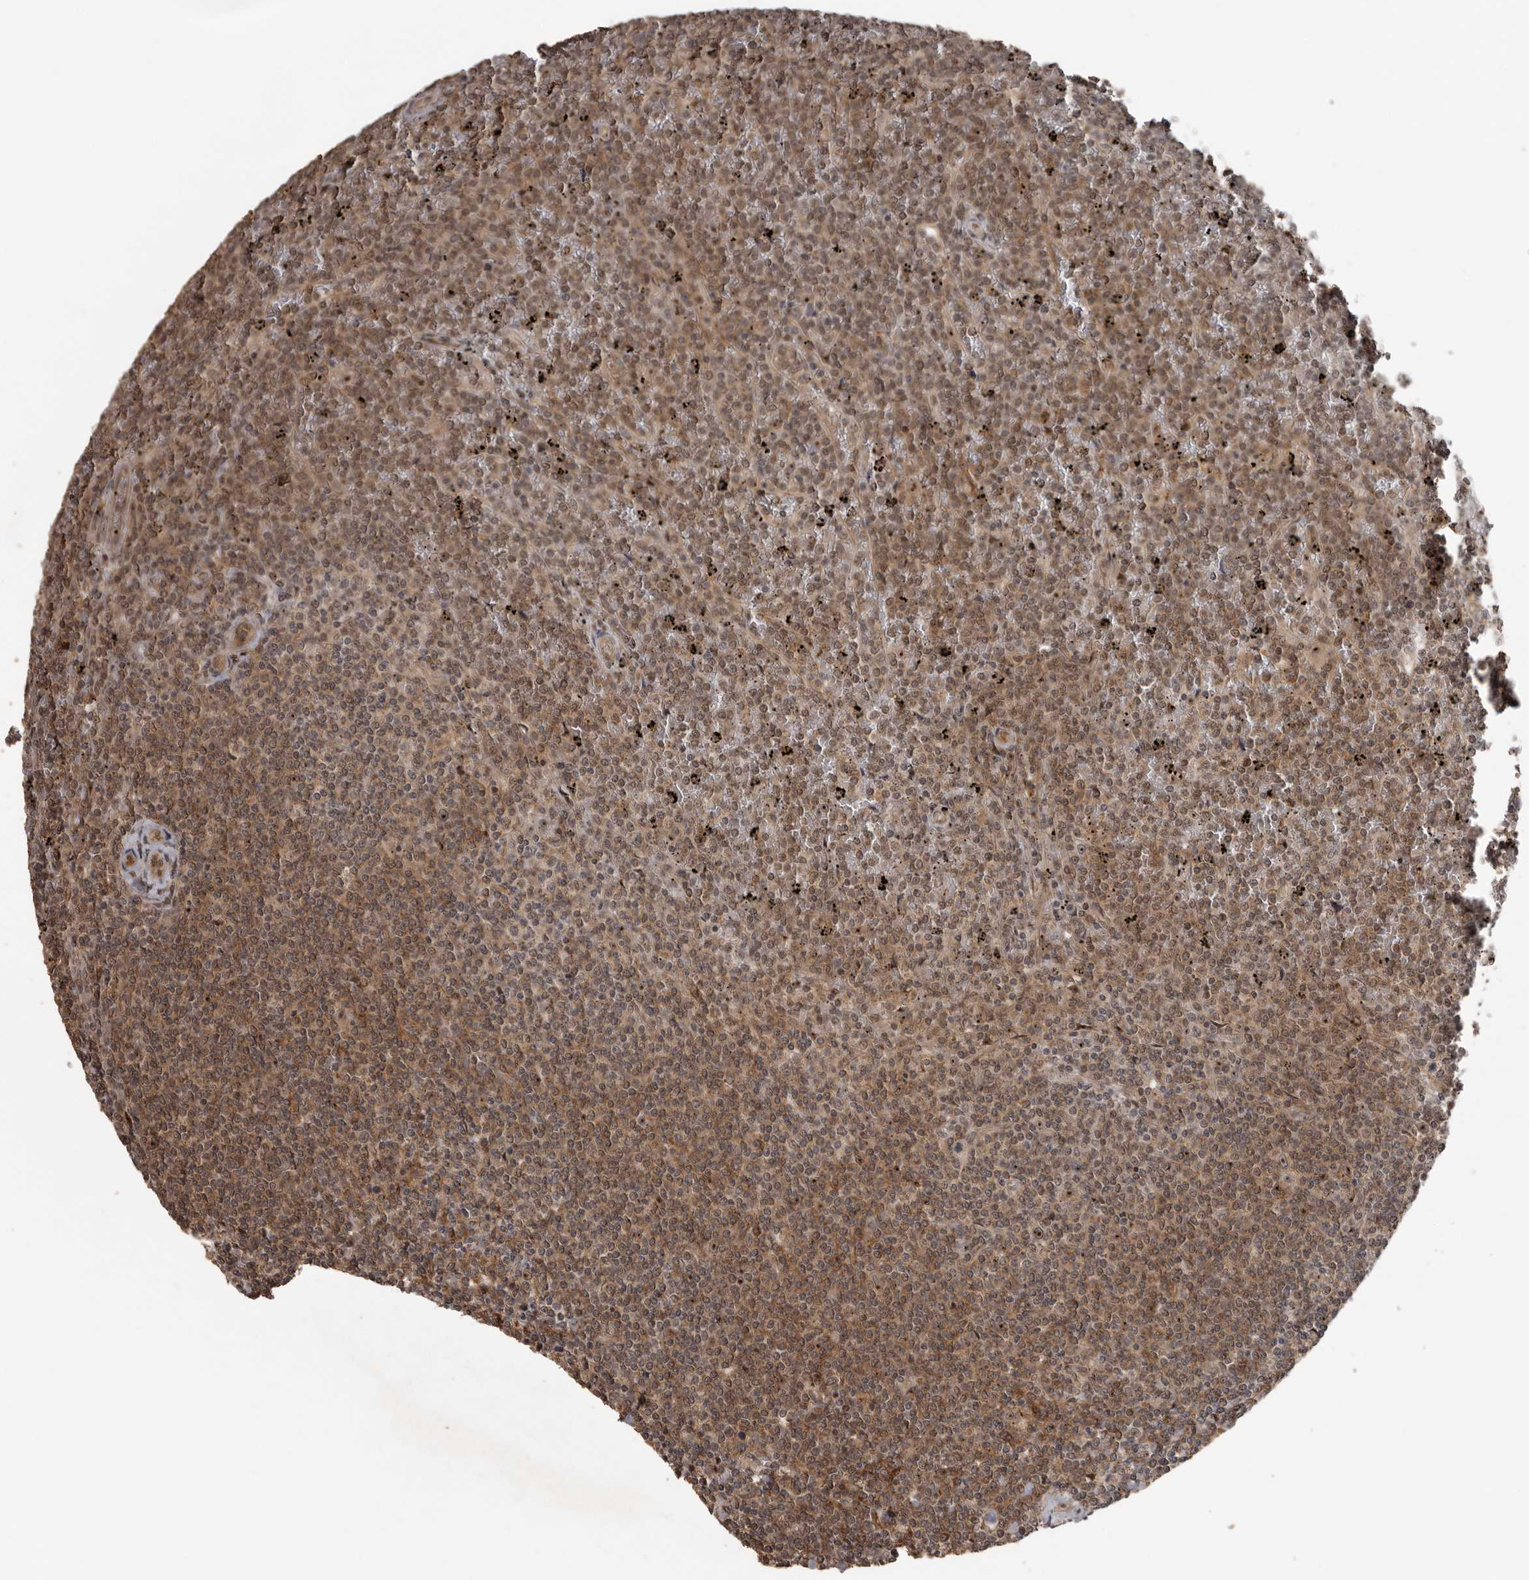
{"staining": {"intensity": "moderate", "quantity": ">75%", "location": "cytoplasmic/membranous,nuclear"}, "tissue": "lymphoma", "cell_type": "Tumor cells", "image_type": "cancer", "snomed": [{"axis": "morphology", "description": "Malignant lymphoma, non-Hodgkin's type, Low grade"}, {"axis": "topography", "description": "Spleen"}], "caption": "Moderate cytoplasmic/membranous and nuclear staining is identified in about >75% of tumor cells in lymphoma. The staining was performed using DAB to visualize the protein expression in brown, while the nuclei were stained in blue with hematoxylin (Magnification: 20x).", "gene": "CEP350", "patient": {"sex": "female", "age": 19}}